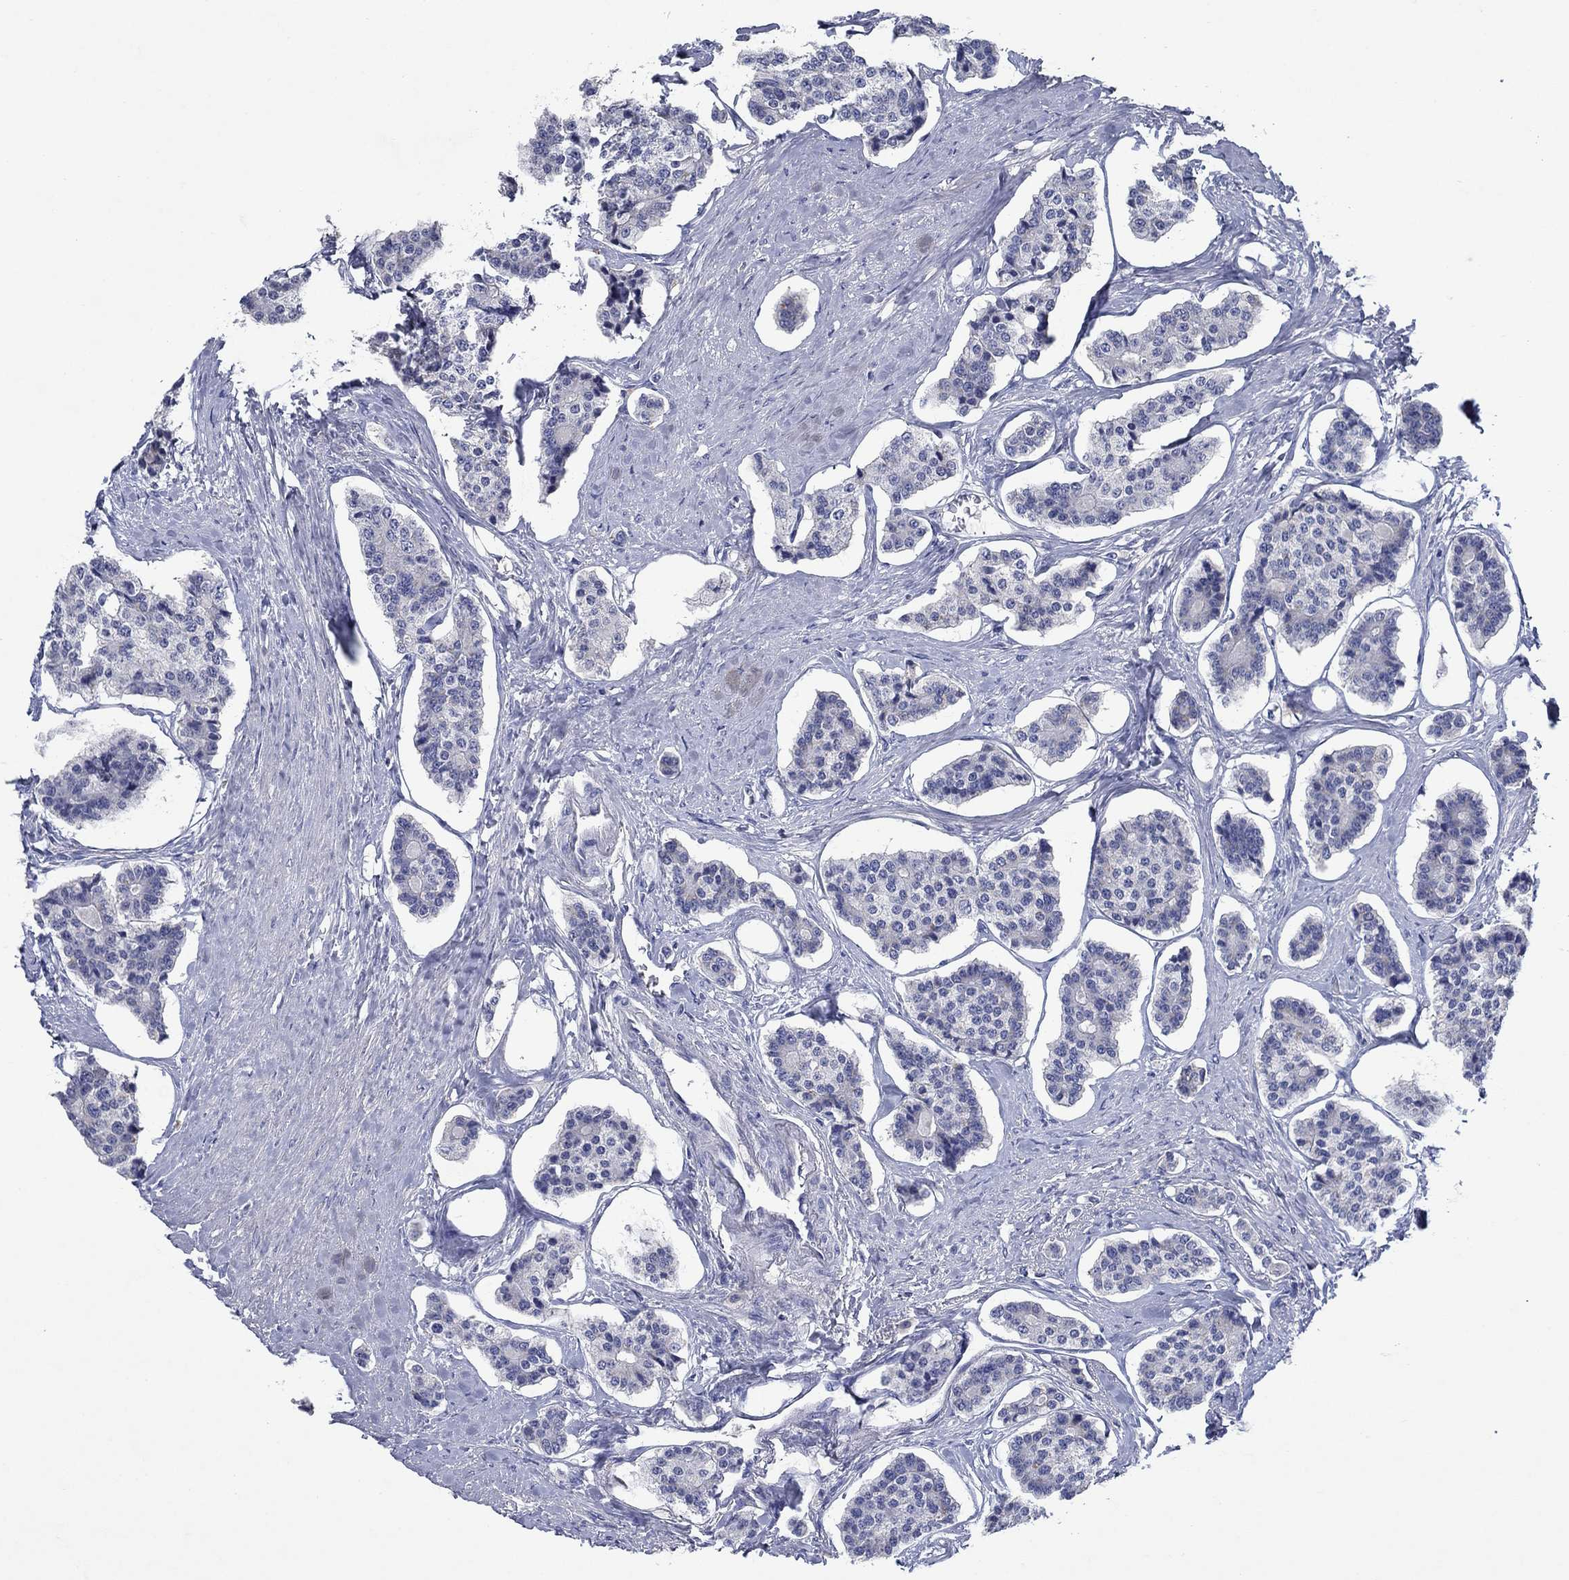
{"staining": {"intensity": "negative", "quantity": "none", "location": "none"}, "tissue": "carcinoid", "cell_type": "Tumor cells", "image_type": "cancer", "snomed": [{"axis": "morphology", "description": "Carcinoid, malignant, NOS"}, {"axis": "topography", "description": "Small intestine"}], "caption": "The photomicrograph shows no staining of tumor cells in carcinoid.", "gene": "SULT2B1", "patient": {"sex": "female", "age": 65}}